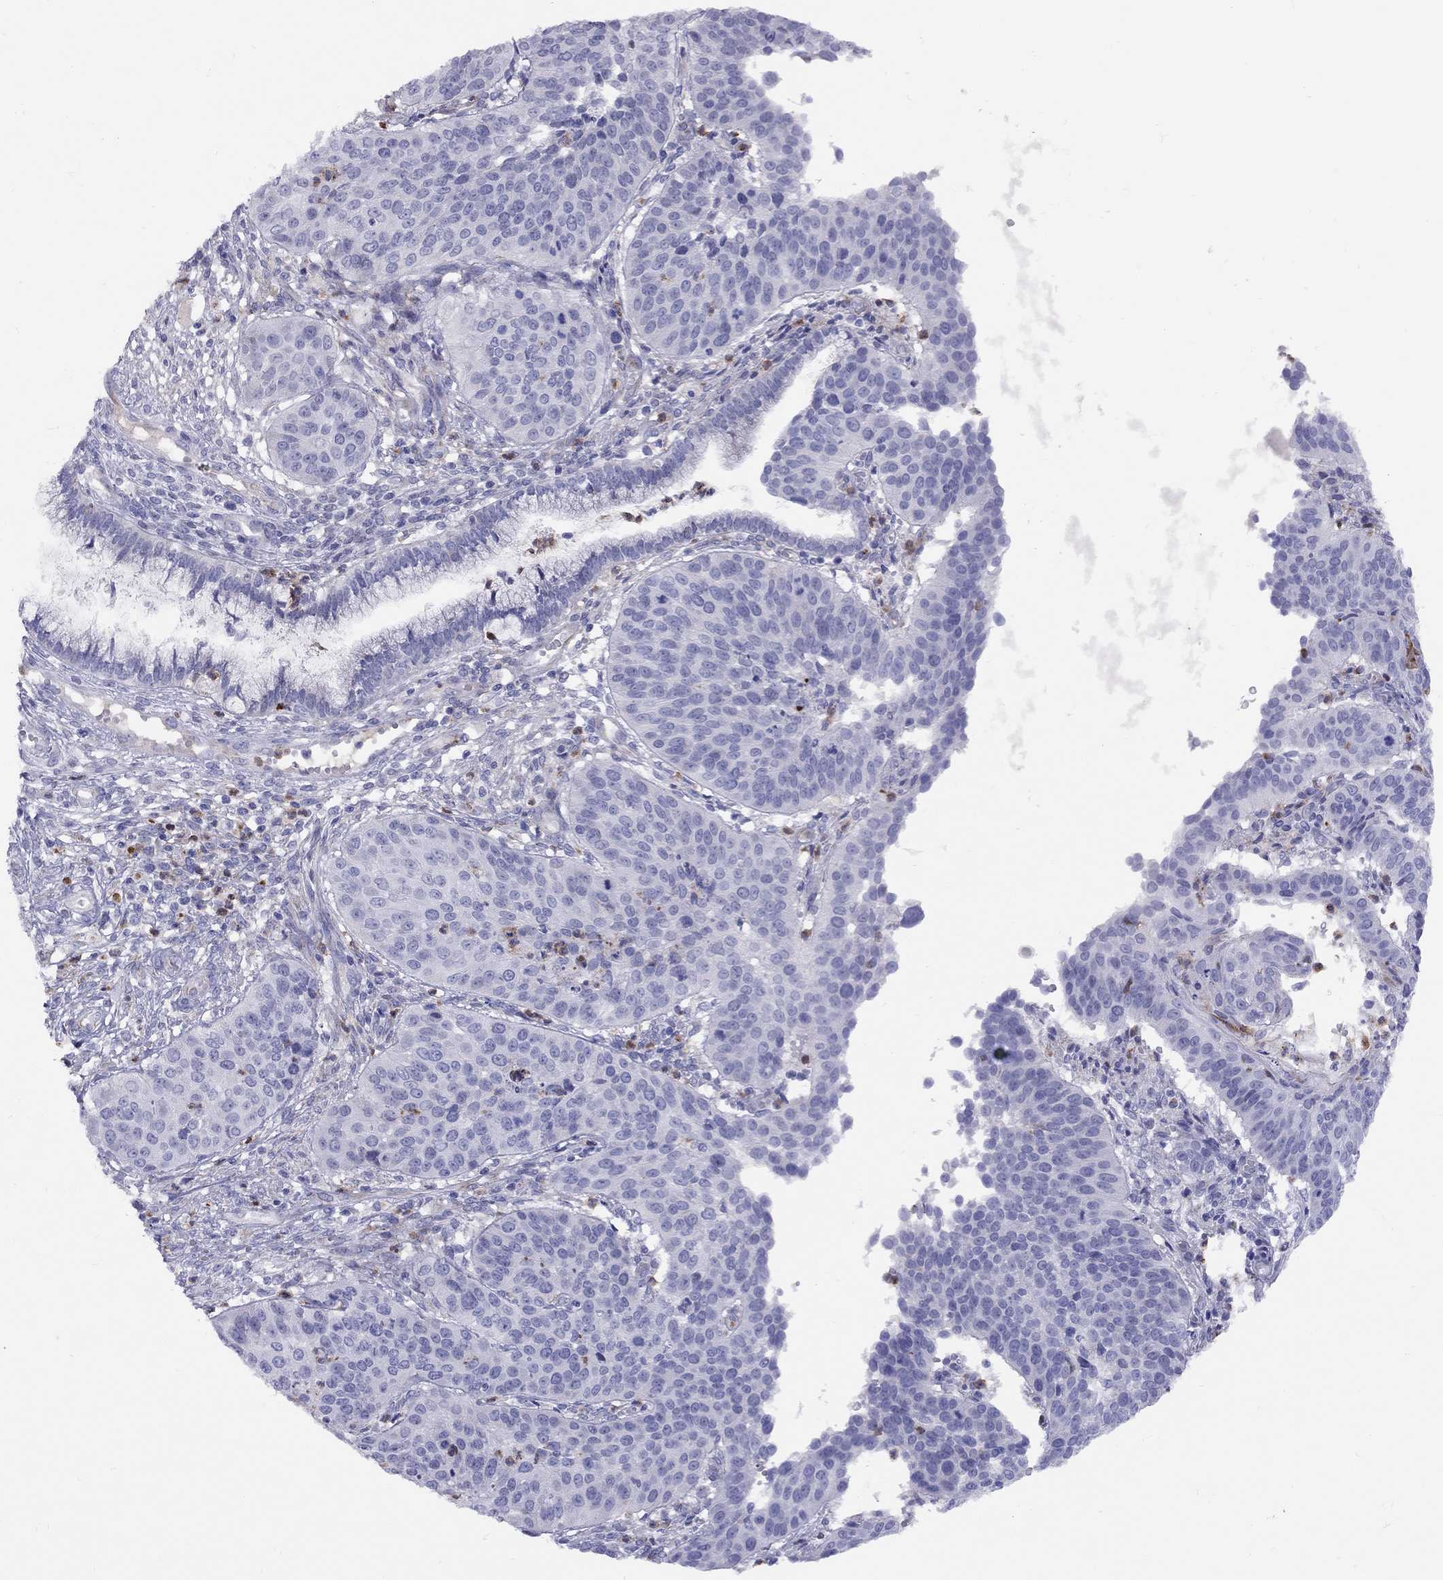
{"staining": {"intensity": "negative", "quantity": "none", "location": "none"}, "tissue": "cervical cancer", "cell_type": "Tumor cells", "image_type": "cancer", "snomed": [{"axis": "morphology", "description": "Normal tissue, NOS"}, {"axis": "morphology", "description": "Squamous cell carcinoma, NOS"}, {"axis": "topography", "description": "Cervix"}], "caption": "A high-resolution photomicrograph shows immunohistochemistry staining of cervical cancer, which shows no significant positivity in tumor cells.", "gene": "SPINT4", "patient": {"sex": "female", "age": 39}}